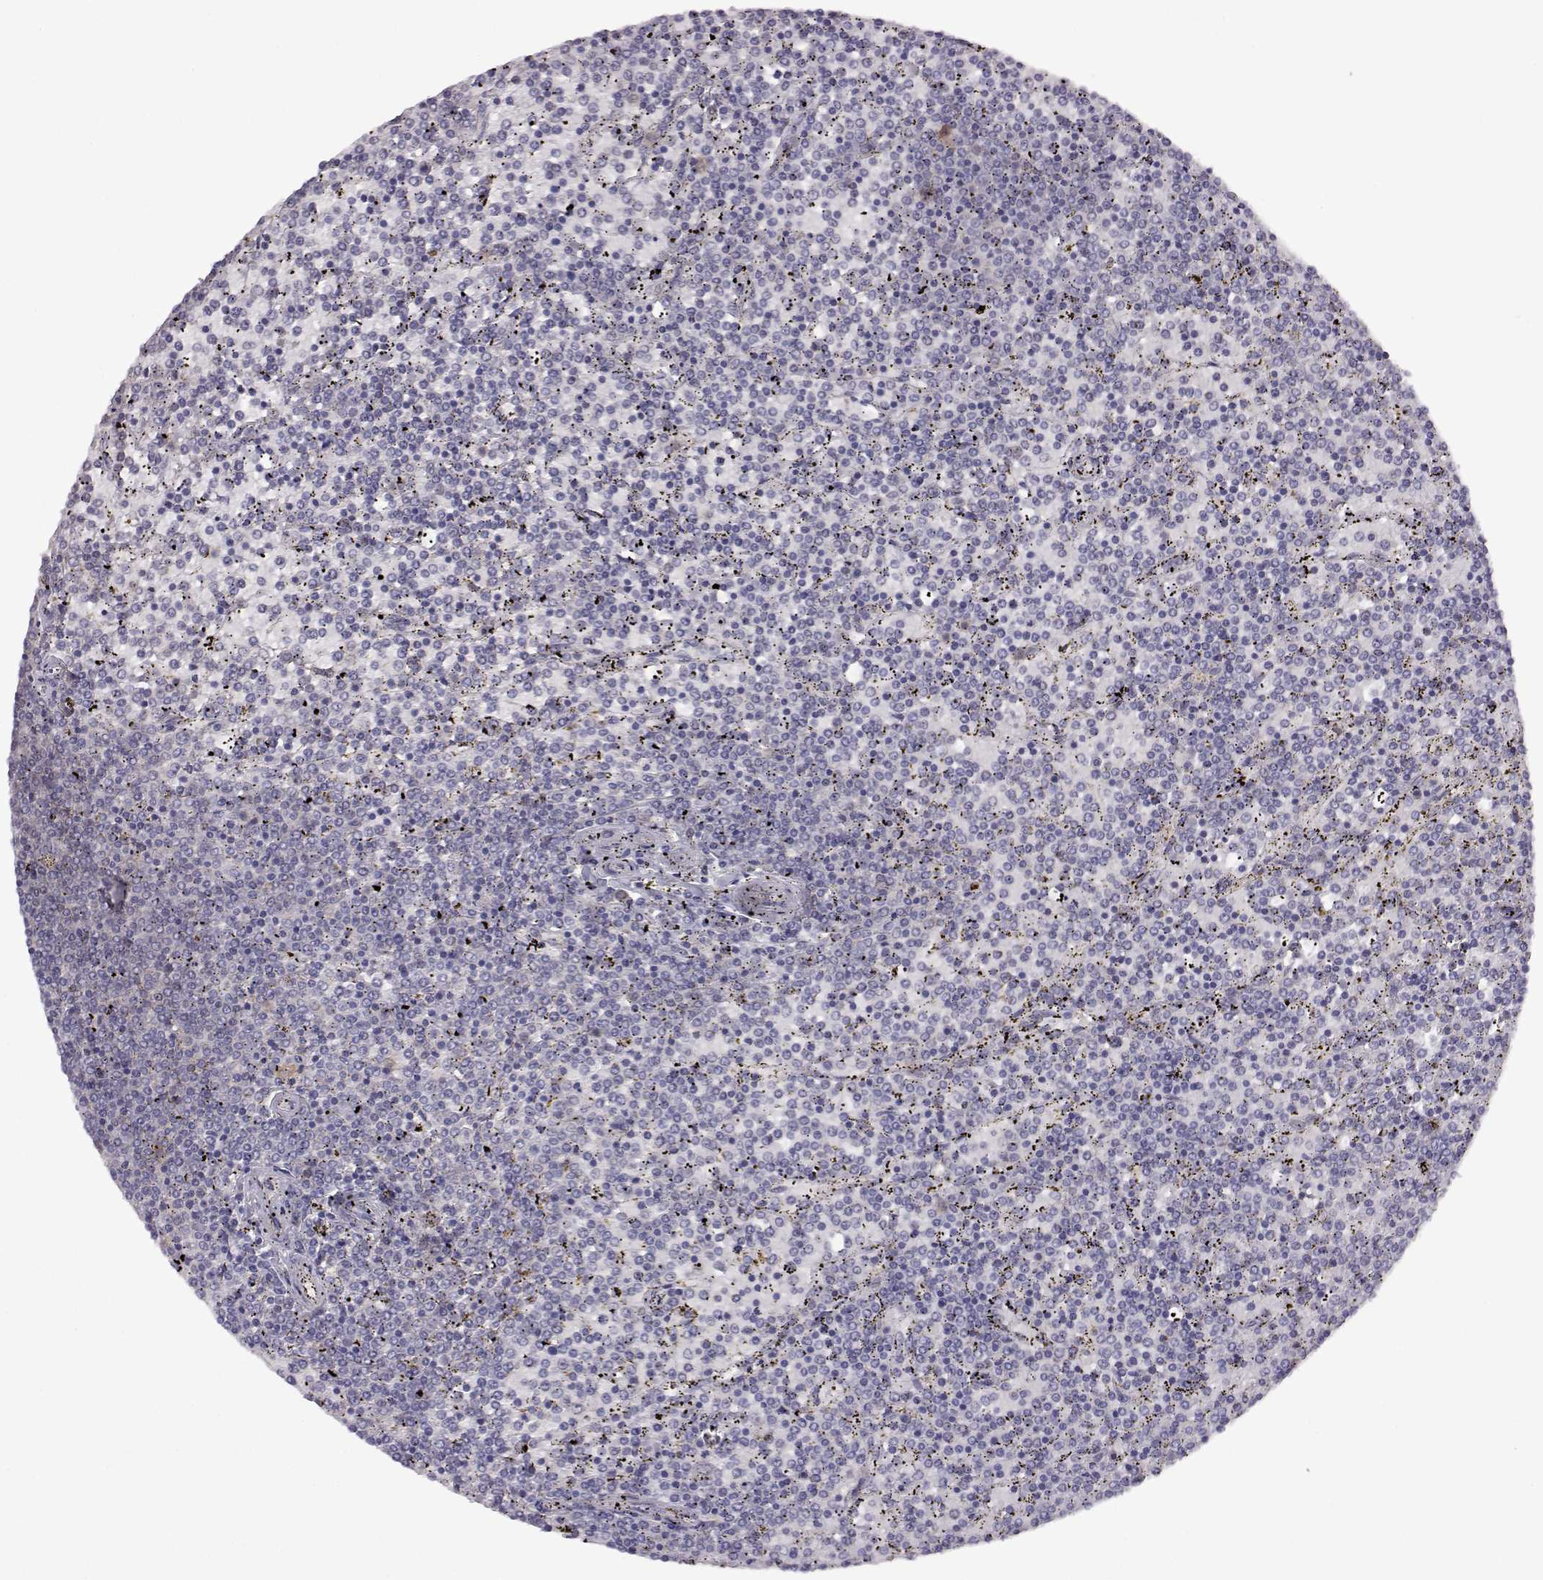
{"staining": {"intensity": "negative", "quantity": "none", "location": "none"}, "tissue": "lymphoma", "cell_type": "Tumor cells", "image_type": "cancer", "snomed": [{"axis": "morphology", "description": "Malignant lymphoma, non-Hodgkin's type, Low grade"}, {"axis": "topography", "description": "Spleen"}], "caption": "Protein analysis of lymphoma reveals no significant staining in tumor cells.", "gene": "VGF", "patient": {"sex": "female", "age": 77}}